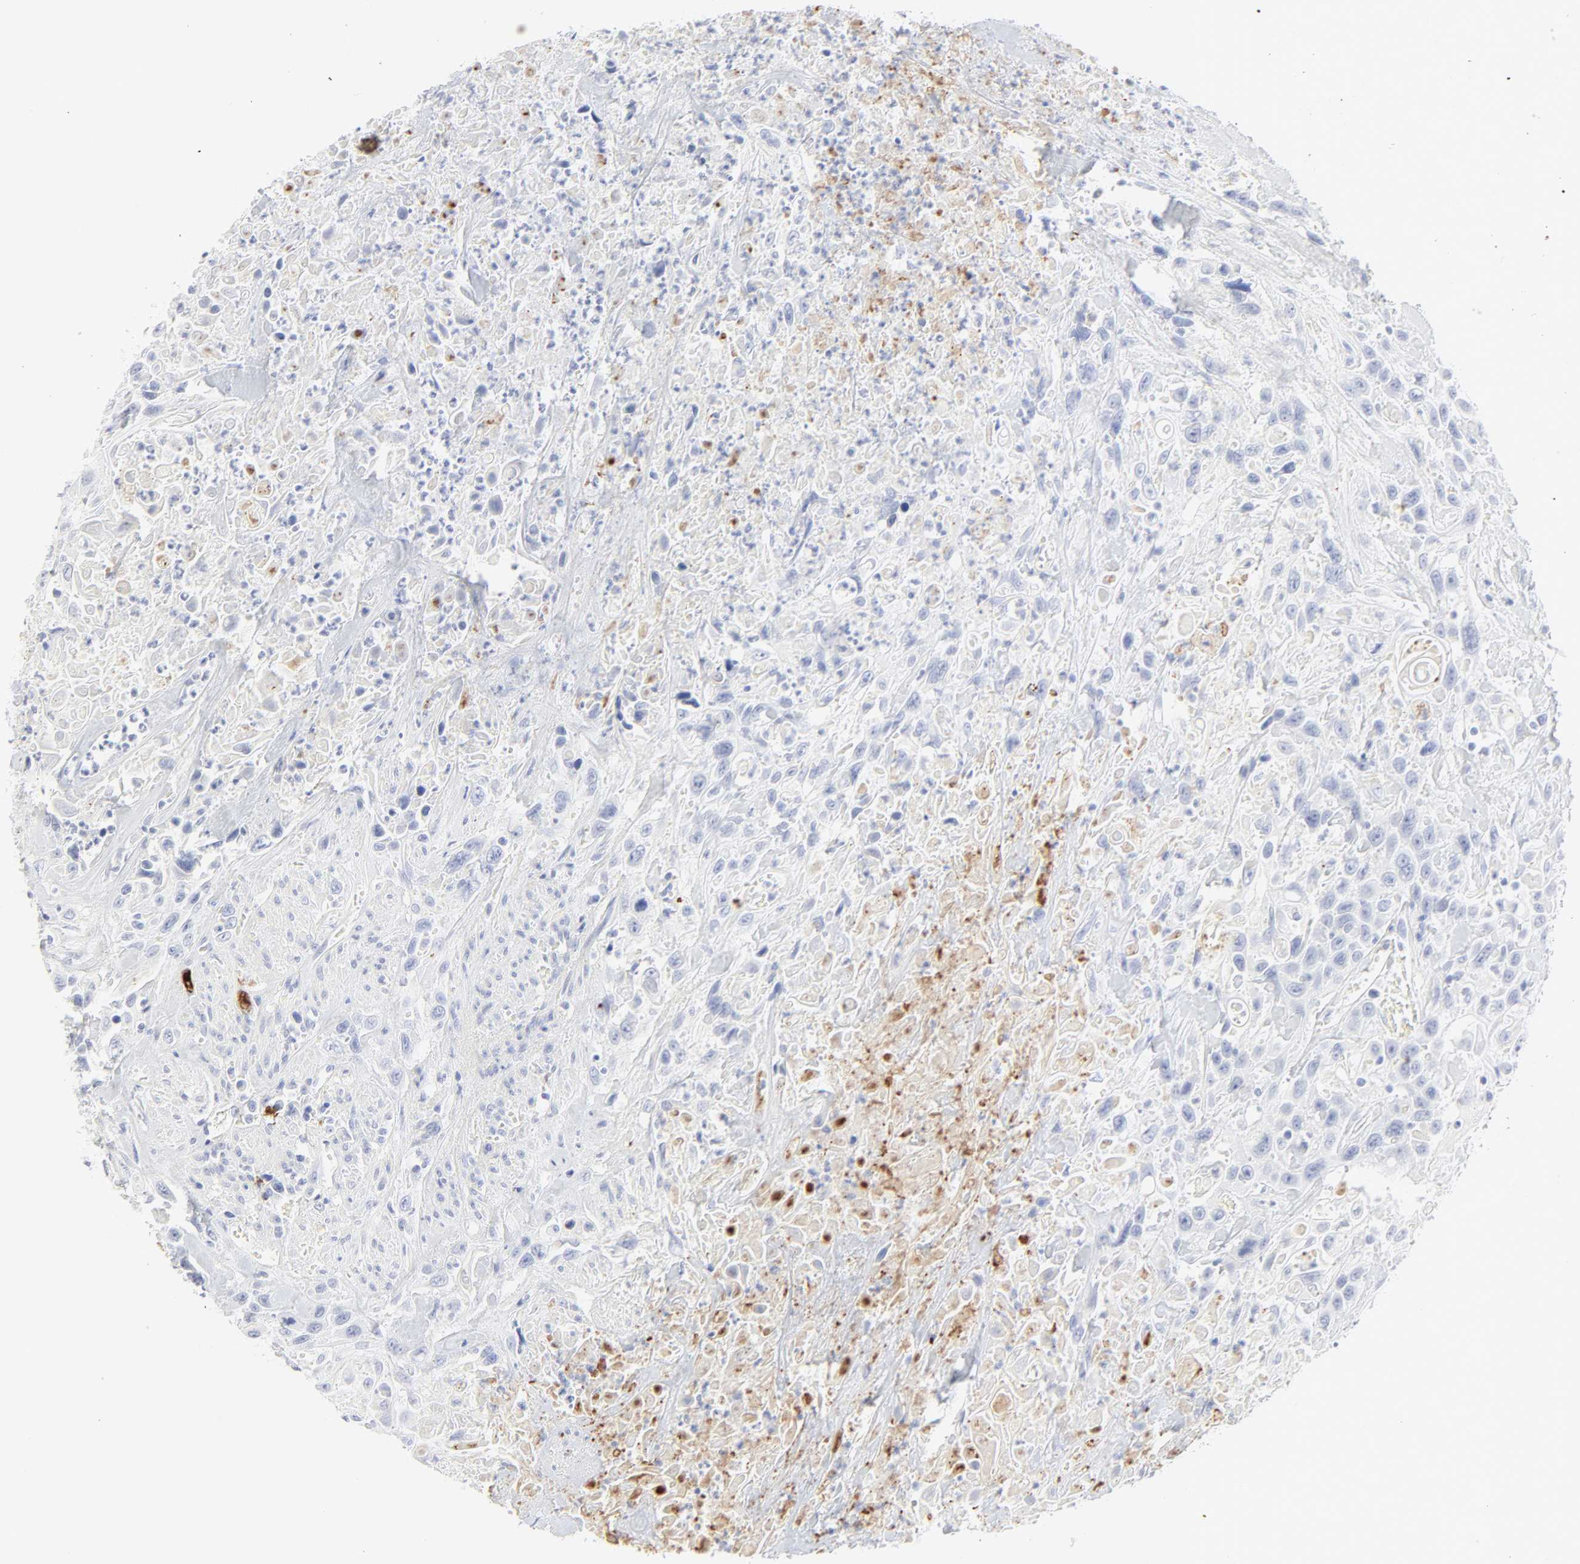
{"staining": {"intensity": "negative", "quantity": "none", "location": "none"}, "tissue": "urothelial cancer", "cell_type": "Tumor cells", "image_type": "cancer", "snomed": [{"axis": "morphology", "description": "Urothelial carcinoma, High grade"}, {"axis": "topography", "description": "Urinary bladder"}], "caption": "There is no significant staining in tumor cells of high-grade urothelial carcinoma.", "gene": "CCR7", "patient": {"sex": "female", "age": 84}}